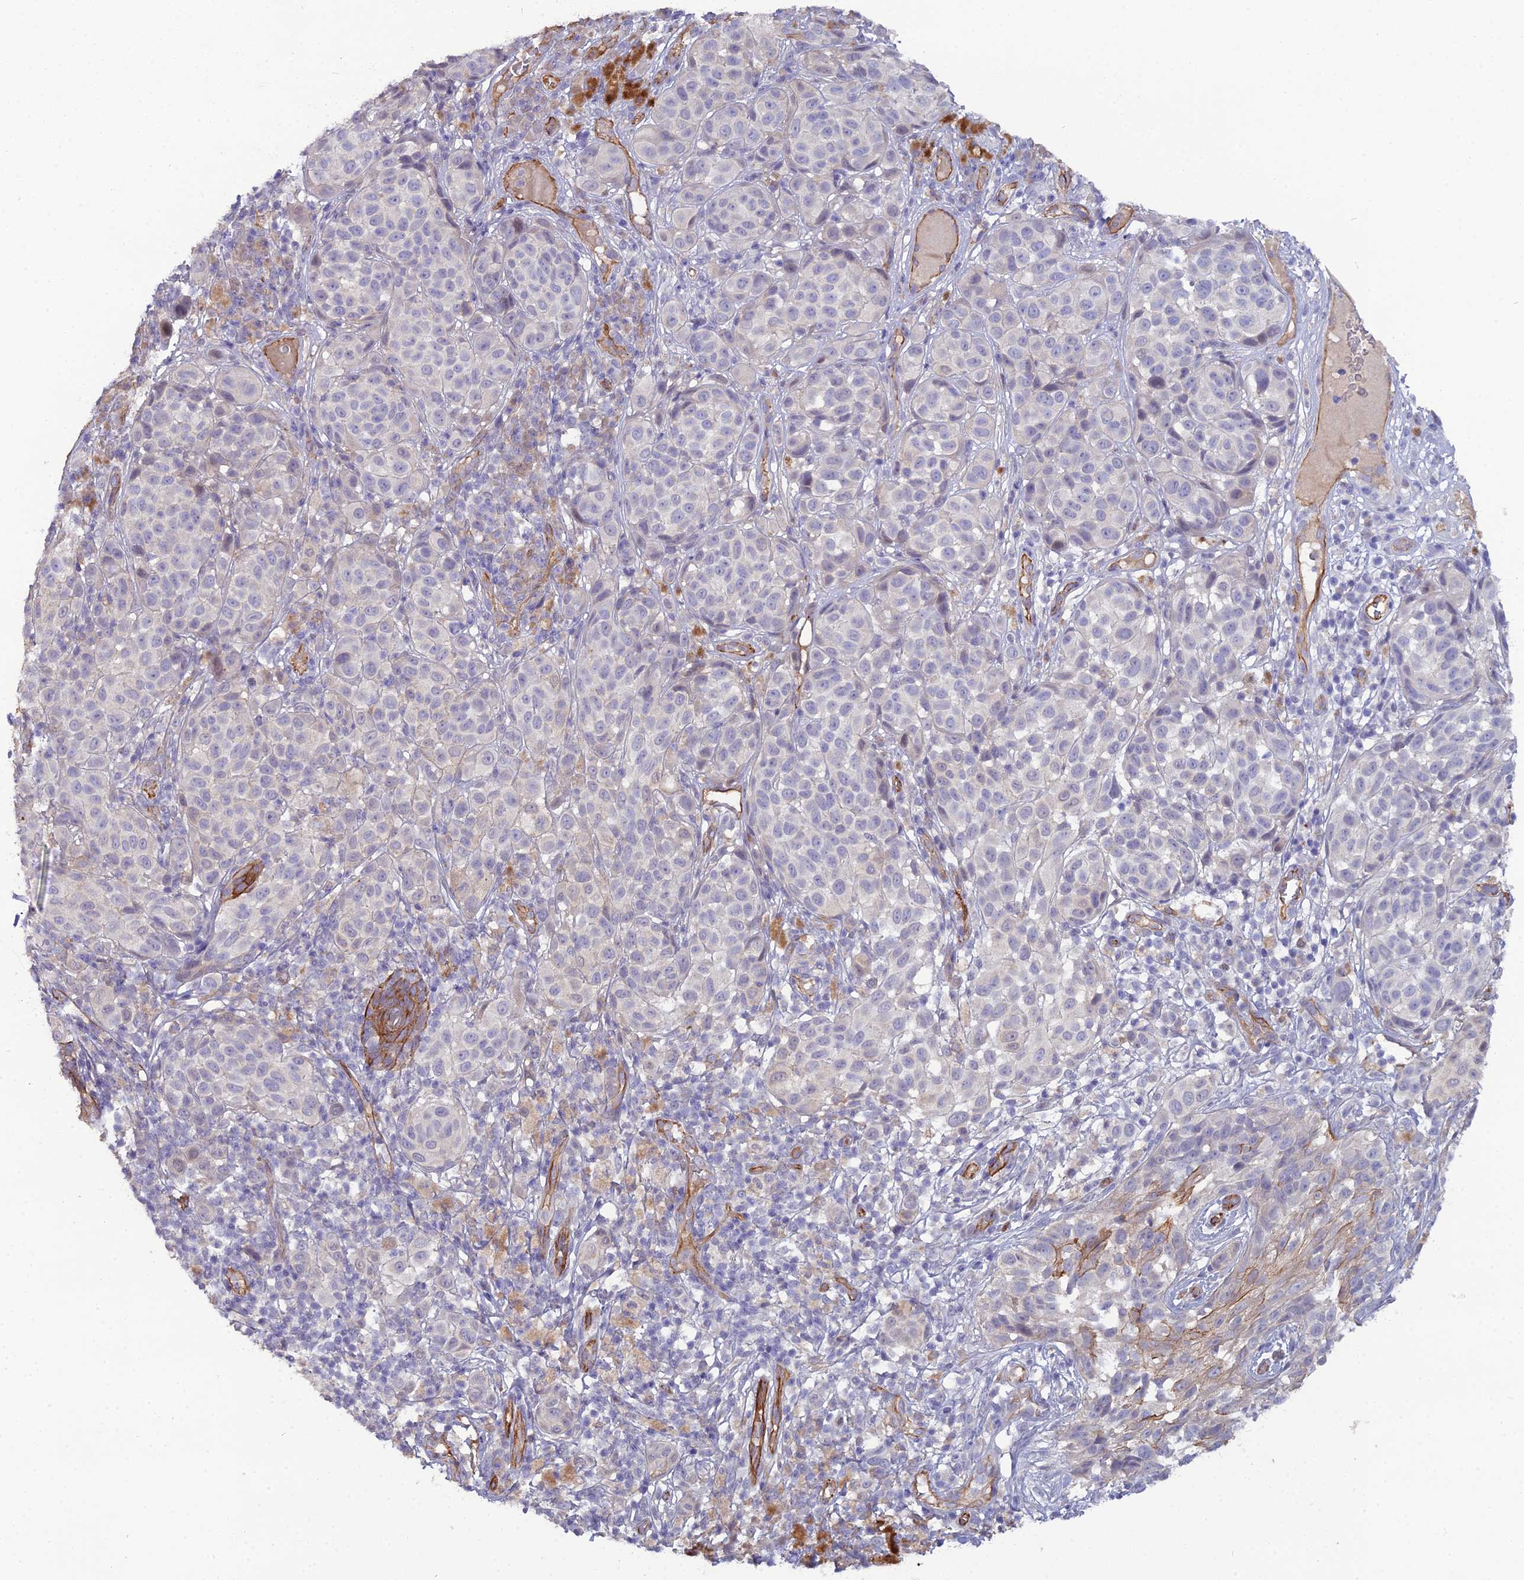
{"staining": {"intensity": "negative", "quantity": "none", "location": "none"}, "tissue": "melanoma", "cell_type": "Tumor cells", "image_type": "cancer", "snomed": [{"axis": "morphology", "description": "Malignant melanoma, NOS"}, {"axis": "topography", "description": "Skin"}], "caption": "Human malignant melanoma stained for a protein using immunohistochemistry shows no expression in tumor cells.", "gene": "CFAP47", "patient": {"sex": "male", "age": 38}}